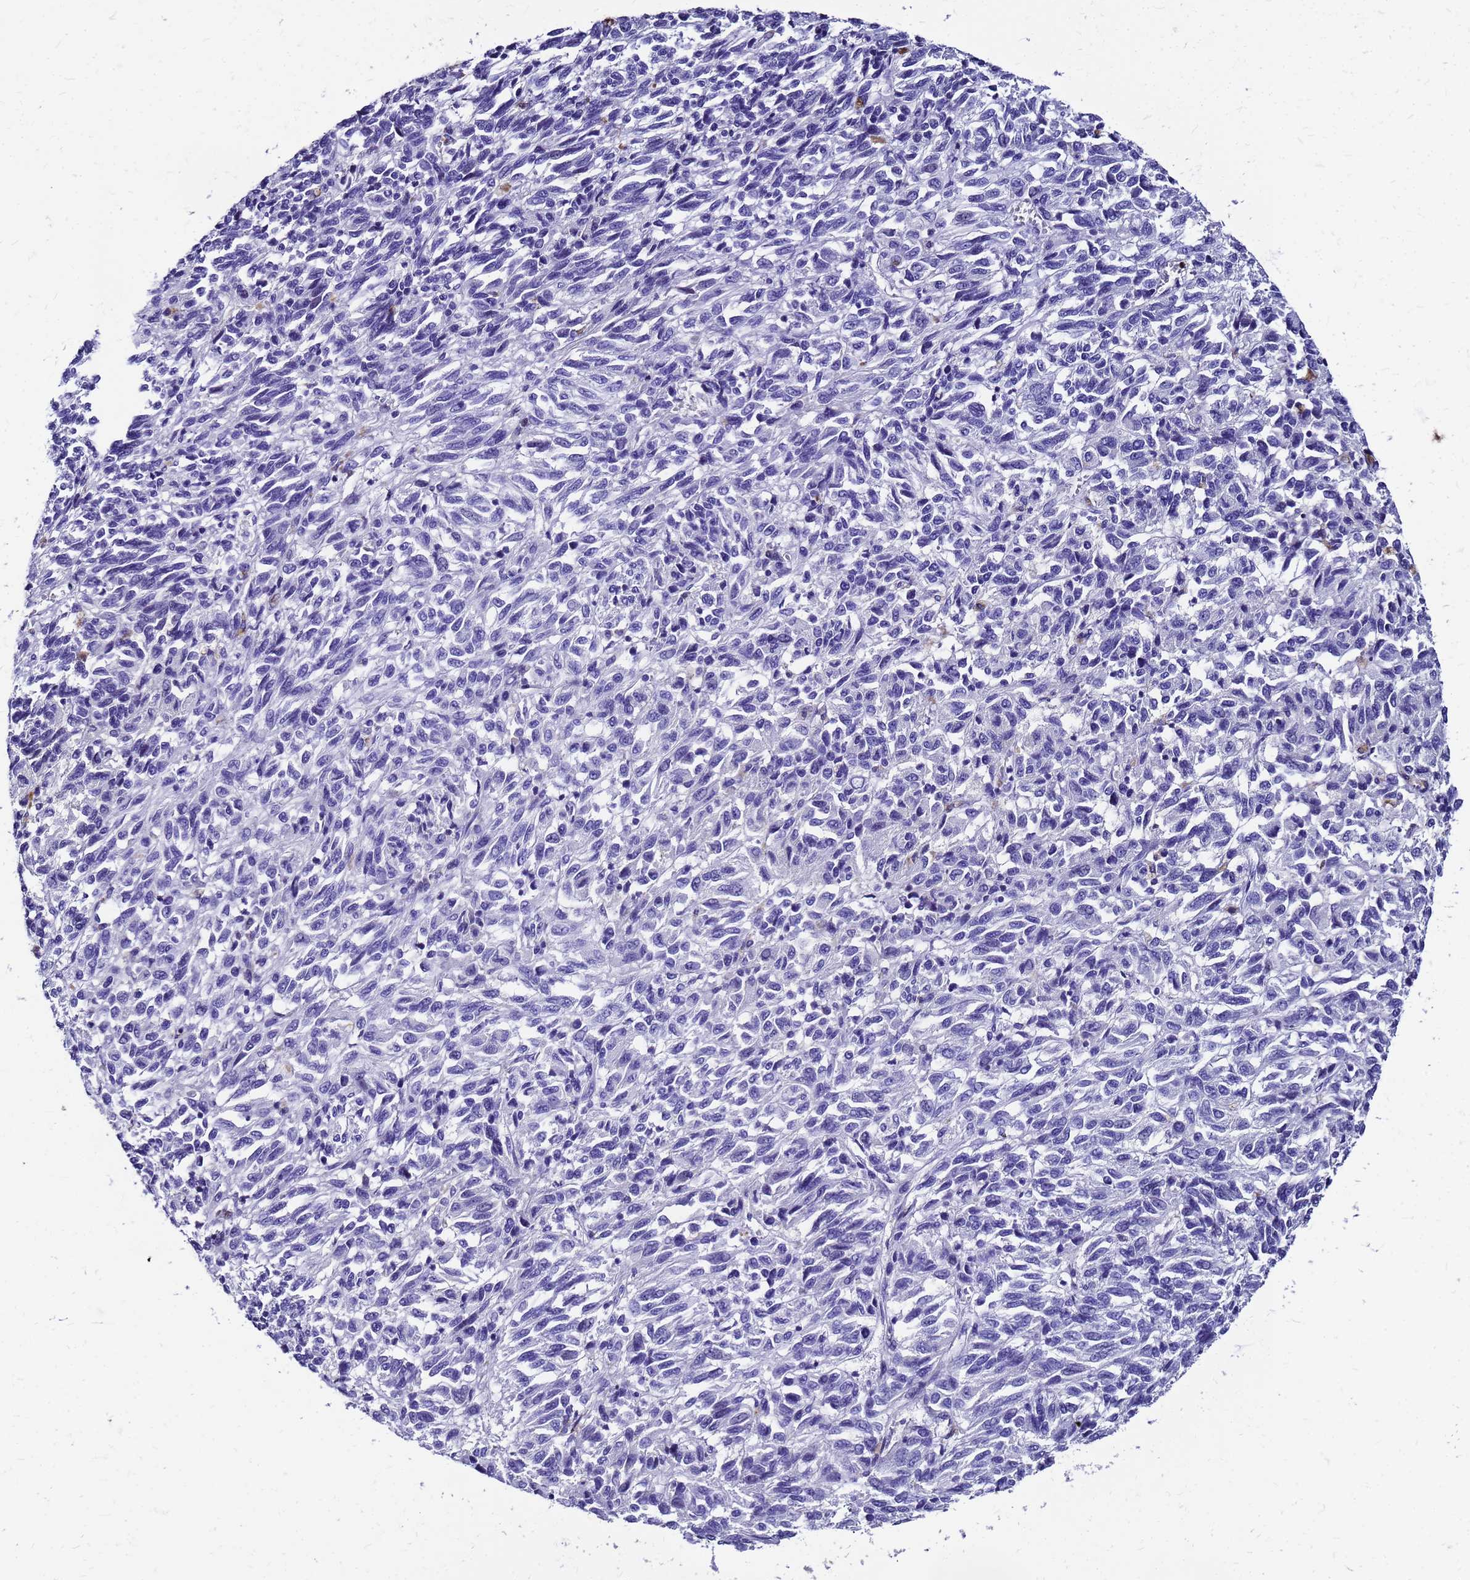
{"staining": {"intensity": "negative", "quantity": "none", "location": "none"}, "tissue": "melanoma", "cell_type": "Tumor cells", "image_type": "cancer", "snomed": [{"axis": "morphology", "description": "Malignant melanoma, Metastatic site"}, {"axis": "topography", "description": "Lung"}], "caption": "Immunohistochemical staining of human malignant melanoma (metastatic site) displays no significant expression in tumor cells.", "gene": "SMIM21", "patient": {"sex": "male", "age": 64}}